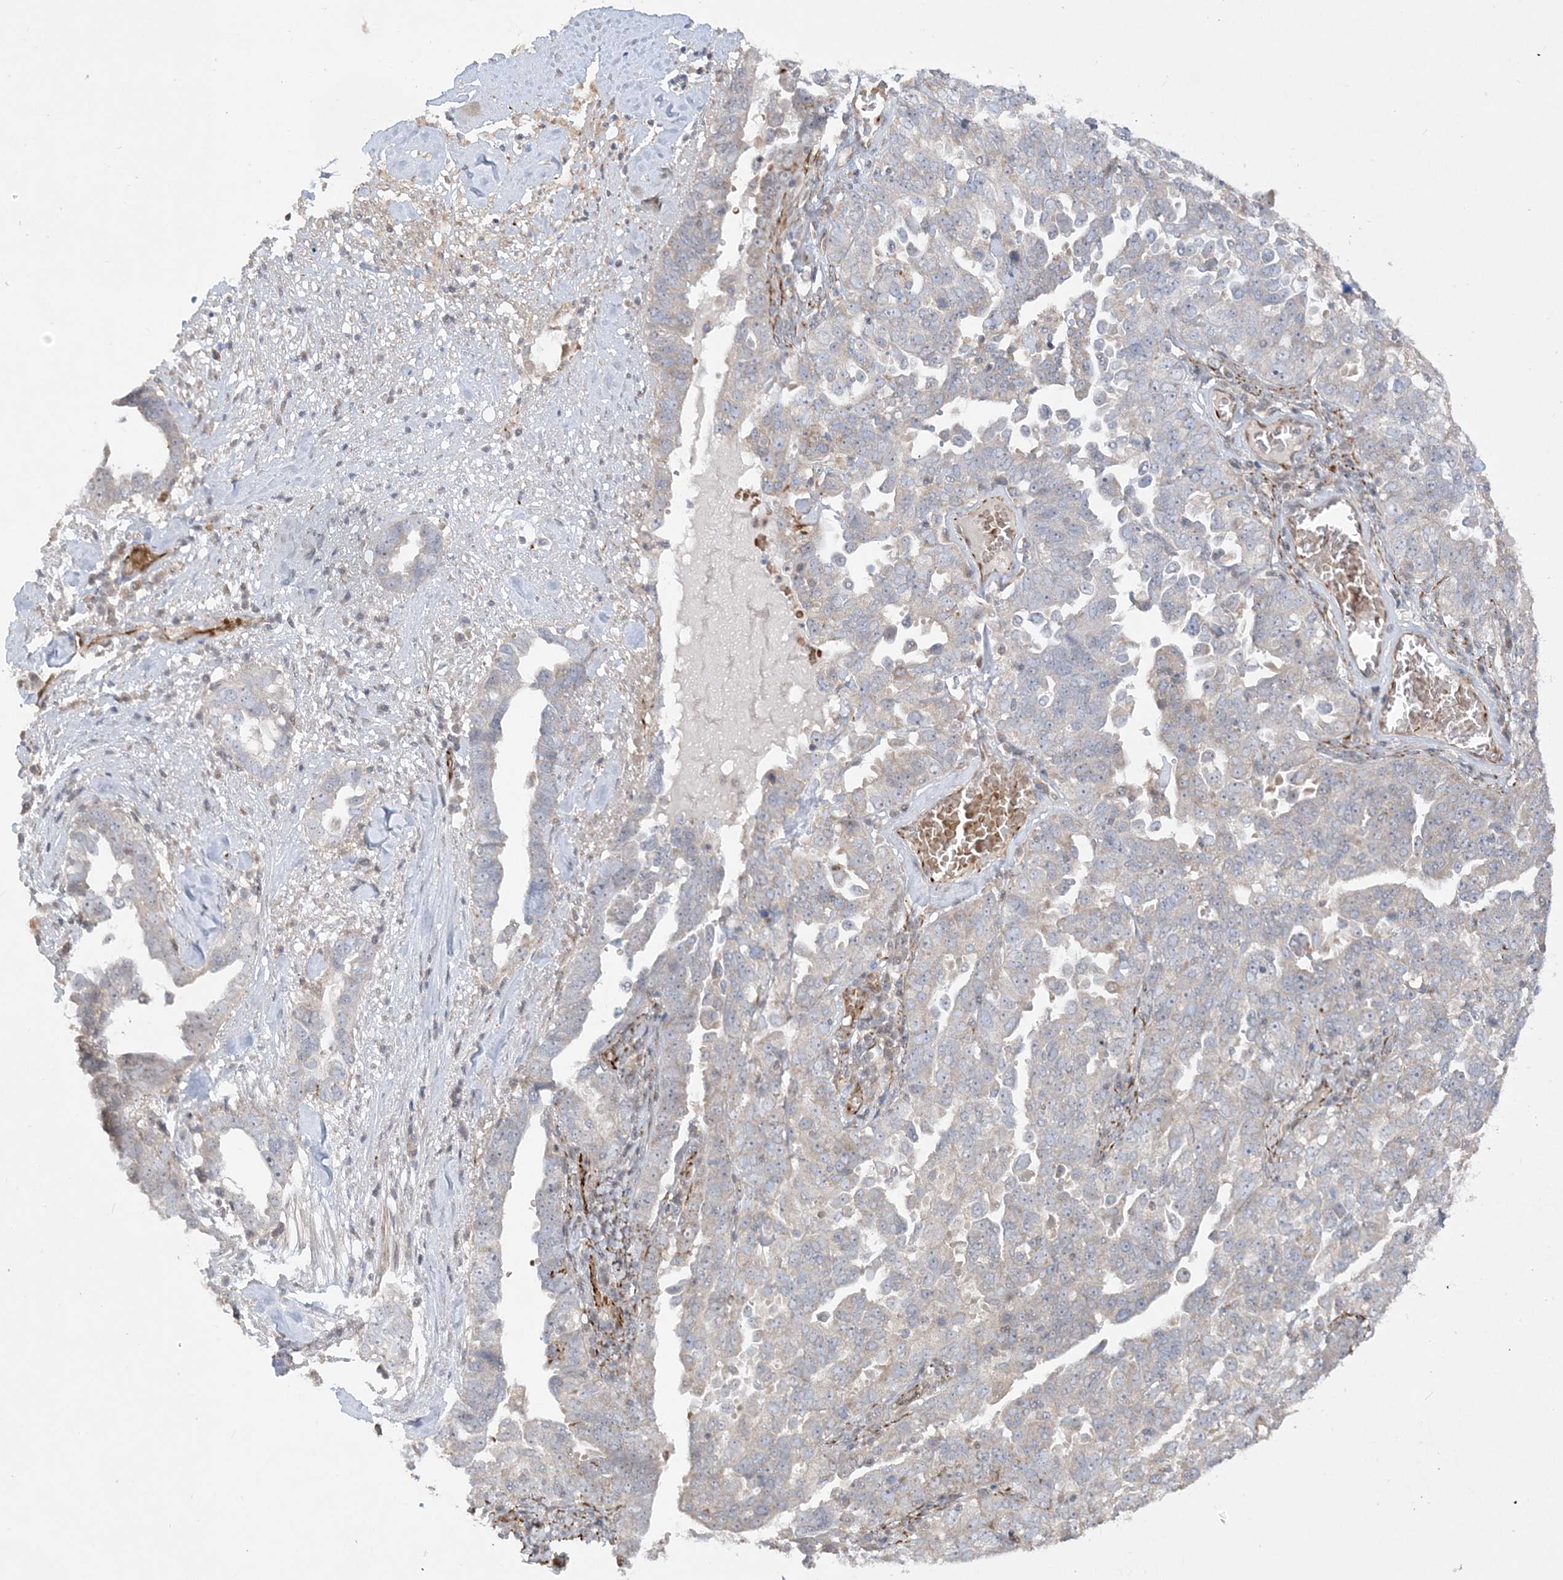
{"staining": {"intensity": "weak", "quantity": "<25%", "location": "cytoplasmic/membranous"}, "tissue": "ovarian cancer", "cell_type": "Tumor cells", "image_type": "cancer", "snomed": [{"axis": "morphology", "description": "Carcinoma, endometroid"}, {"axis": "topography", "description": "Ovary"}], "caption": "Ovarian cancer stained for a protein using immunohistochemistry (IHC) shows no staining tumor cells.", "gene": "INPP1", "patient": {"sex": "female", "age": 62}}